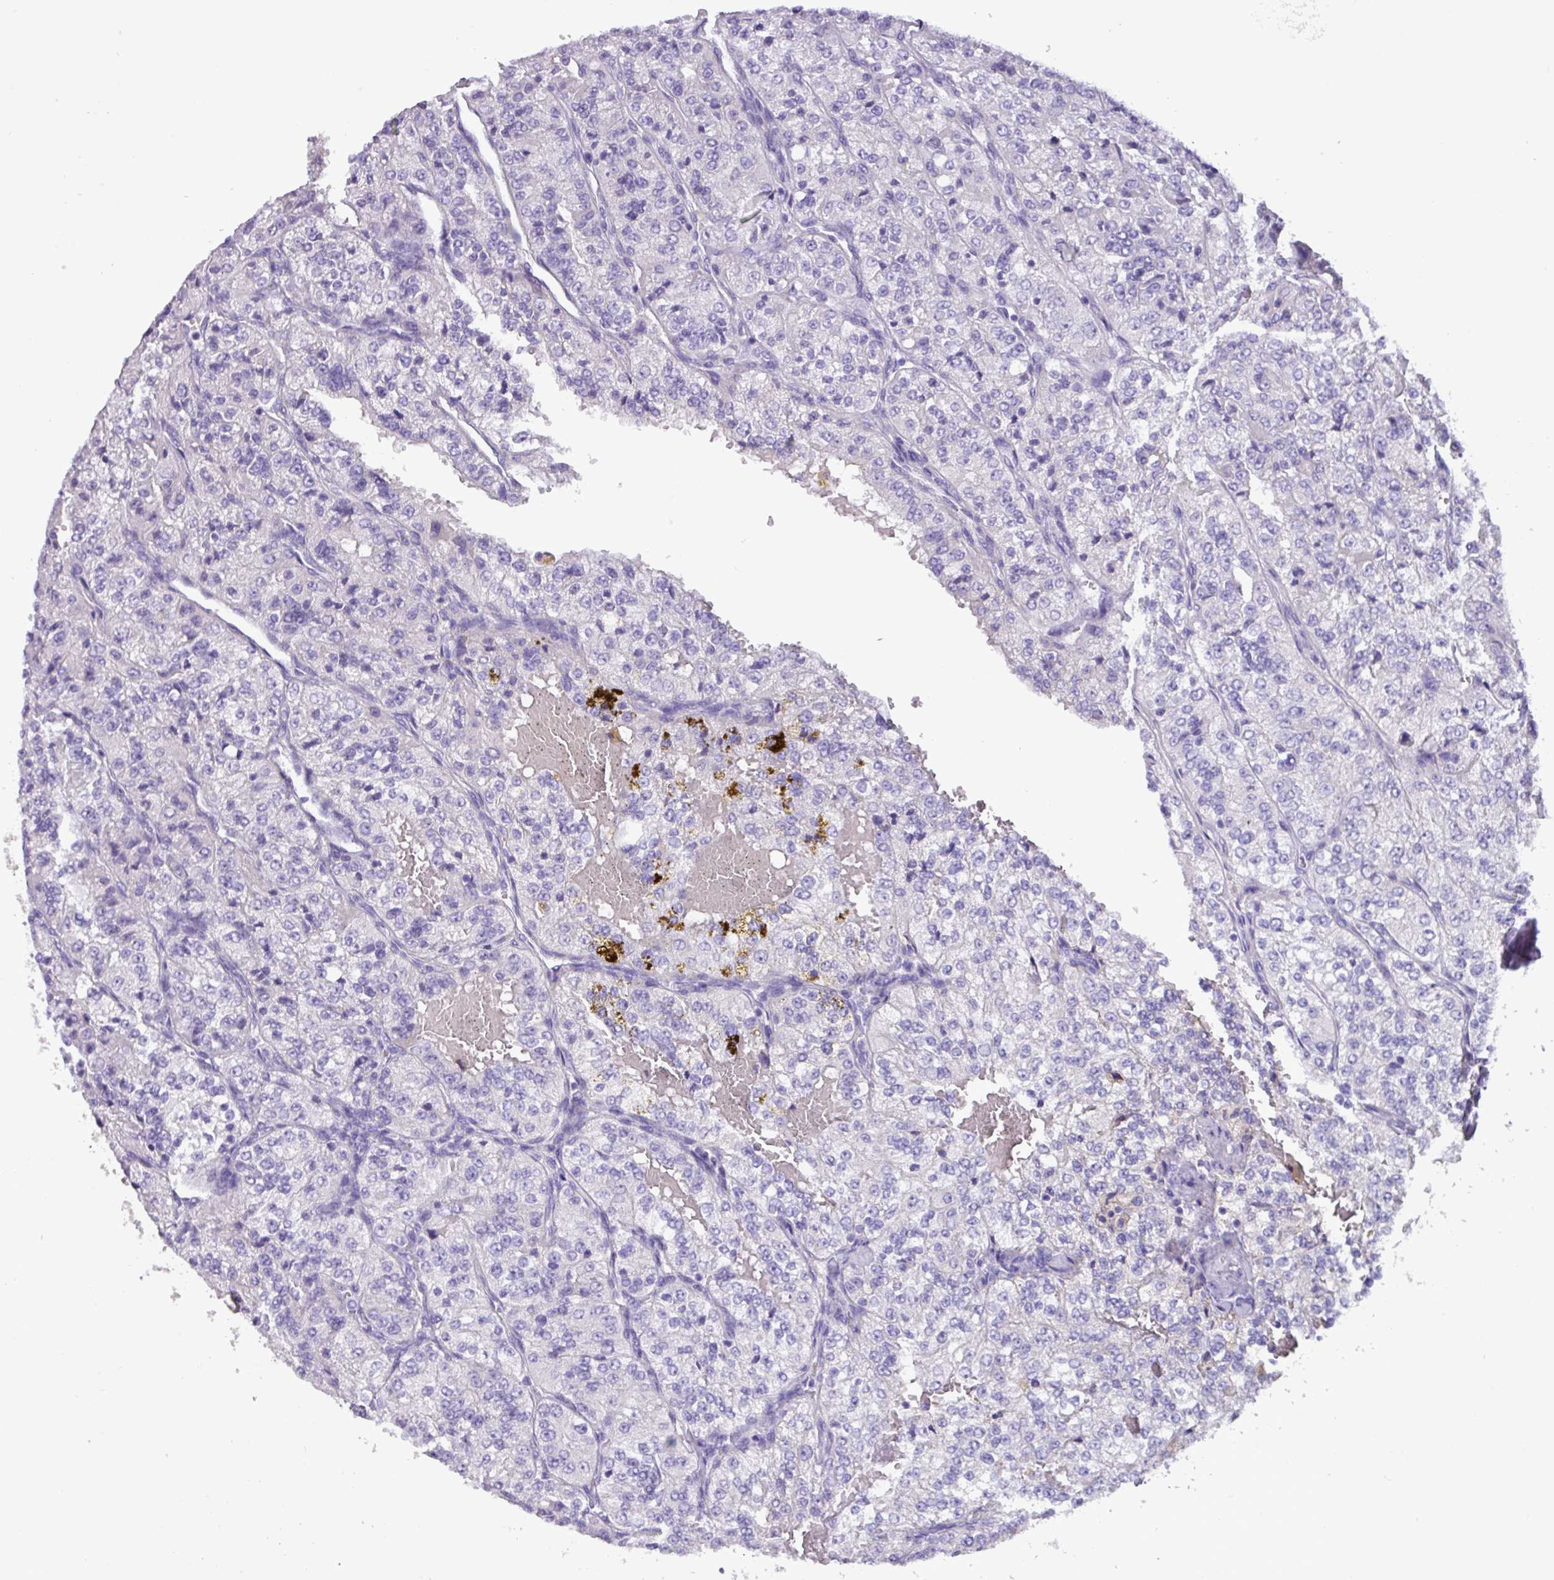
{"staining": {"intensity": "negative", "quantity": "none", "location": "none"}, "tissue": "renal cancer", "cell_type": "Tumor cells", "image_type": "cancer", "snomed": [{"axis": "morphology", "description": "Adenocarcinoma, NOS"}, {"axis": "topography", "description": "Kidney"}], "caption": "Image shows no protein staining in tumor cells of renal adenocarcinoma tissue. Brightfield microscopy of immunohistochemistry stained with DAB (brown) and hematoxylin (blue), captured at high magnification.", "gene": "EPCAM", "patient": {"sex": "female", "age": 63}}